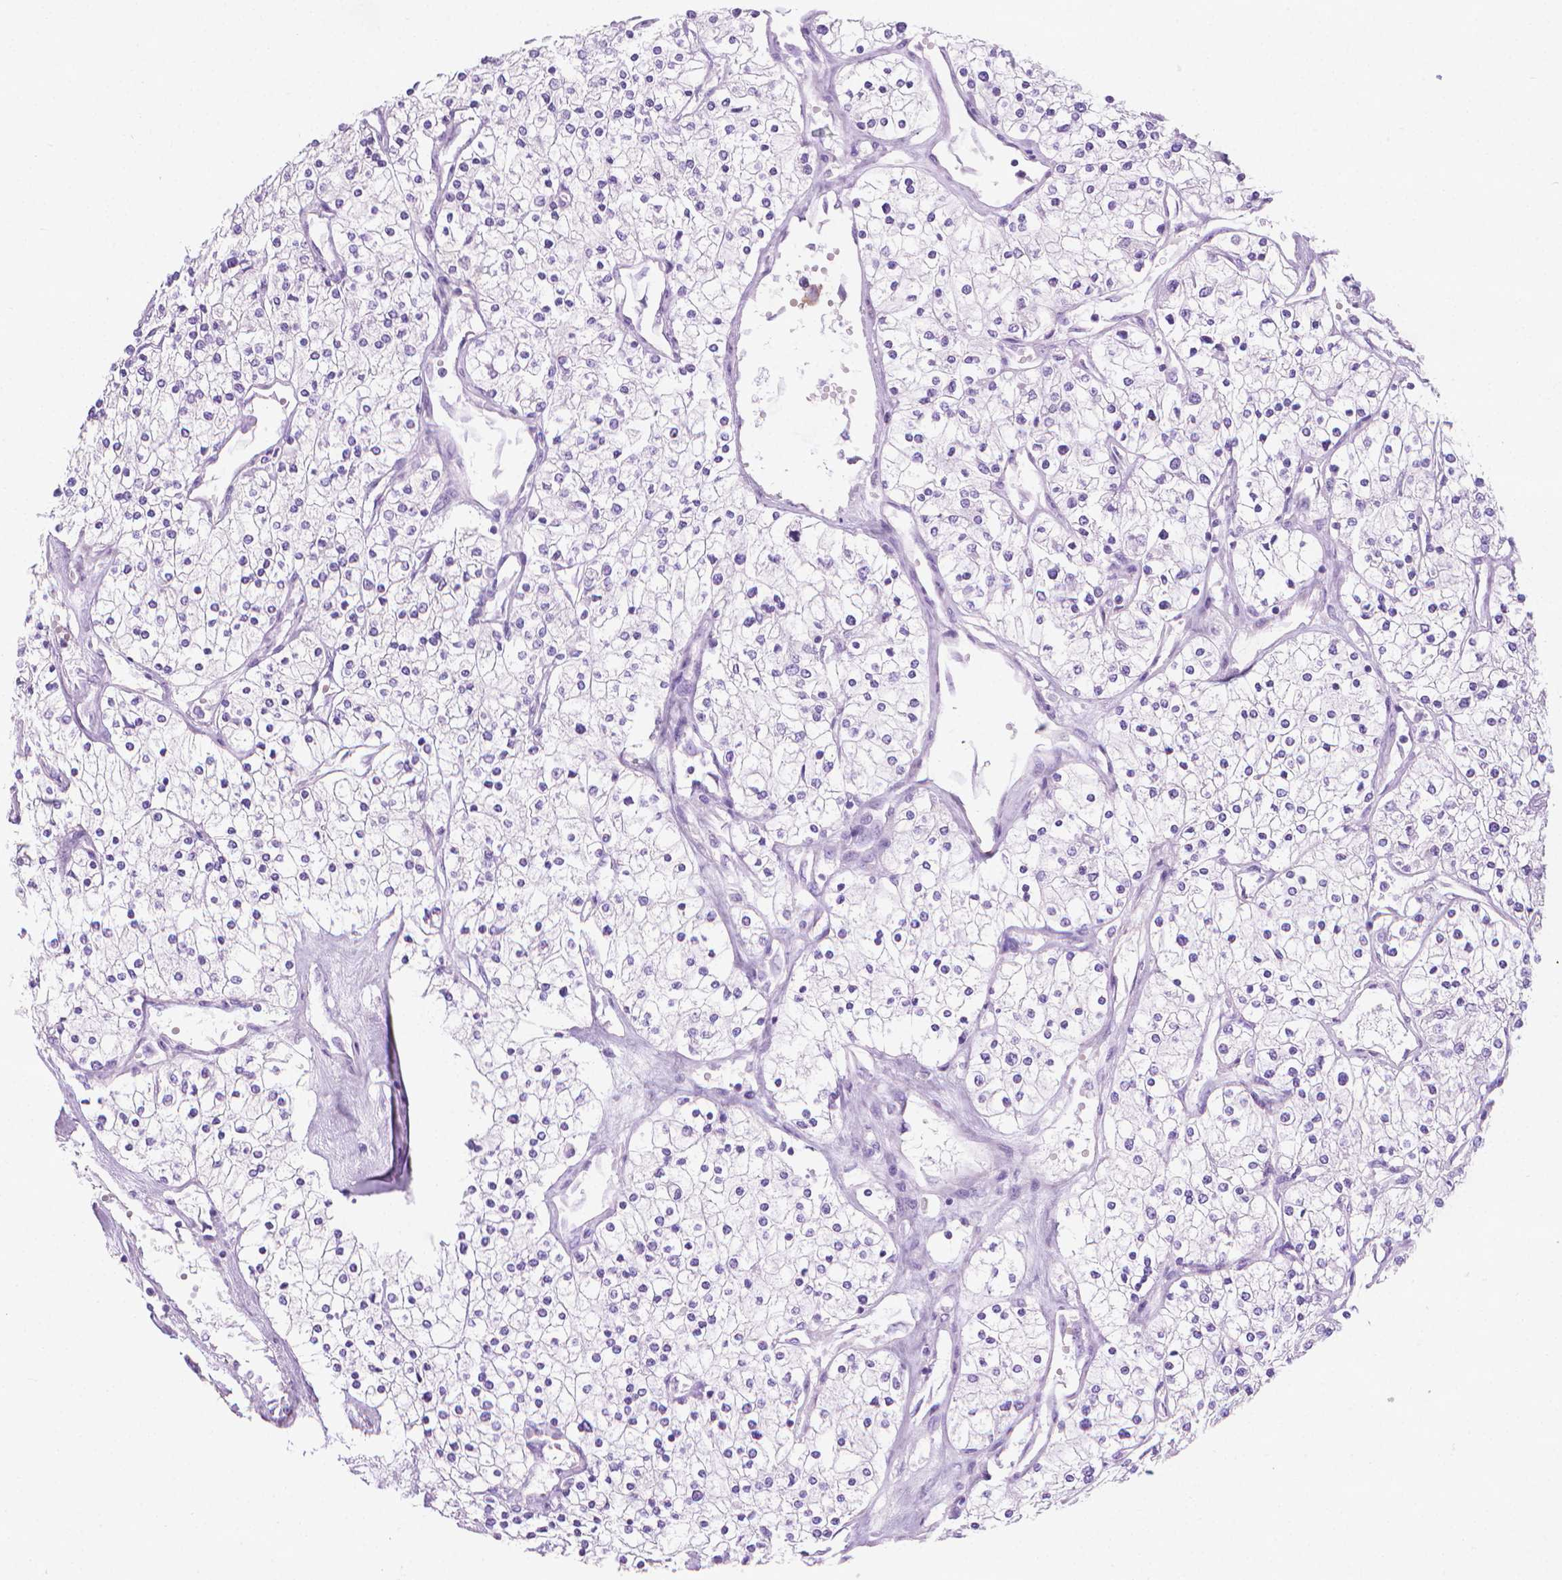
{"staining": {"intensity": "negative", "quantity": "none", "location": "none"}, "tissue": "renal cancer", "cell_type": "Tumor cells", "image_type": "cancer", "snomed": [{"axis": "morphology", "description": "Adenocarcinoma, NOS"}, {"axis": "topography", "description": "Kidney"}], "caption": "IHC of human renal cancer (adenocarcinoma) demonstrates no expression in tumor cells.", "gene": "FASN", "patient": {"sex": "male", "age": 80}}